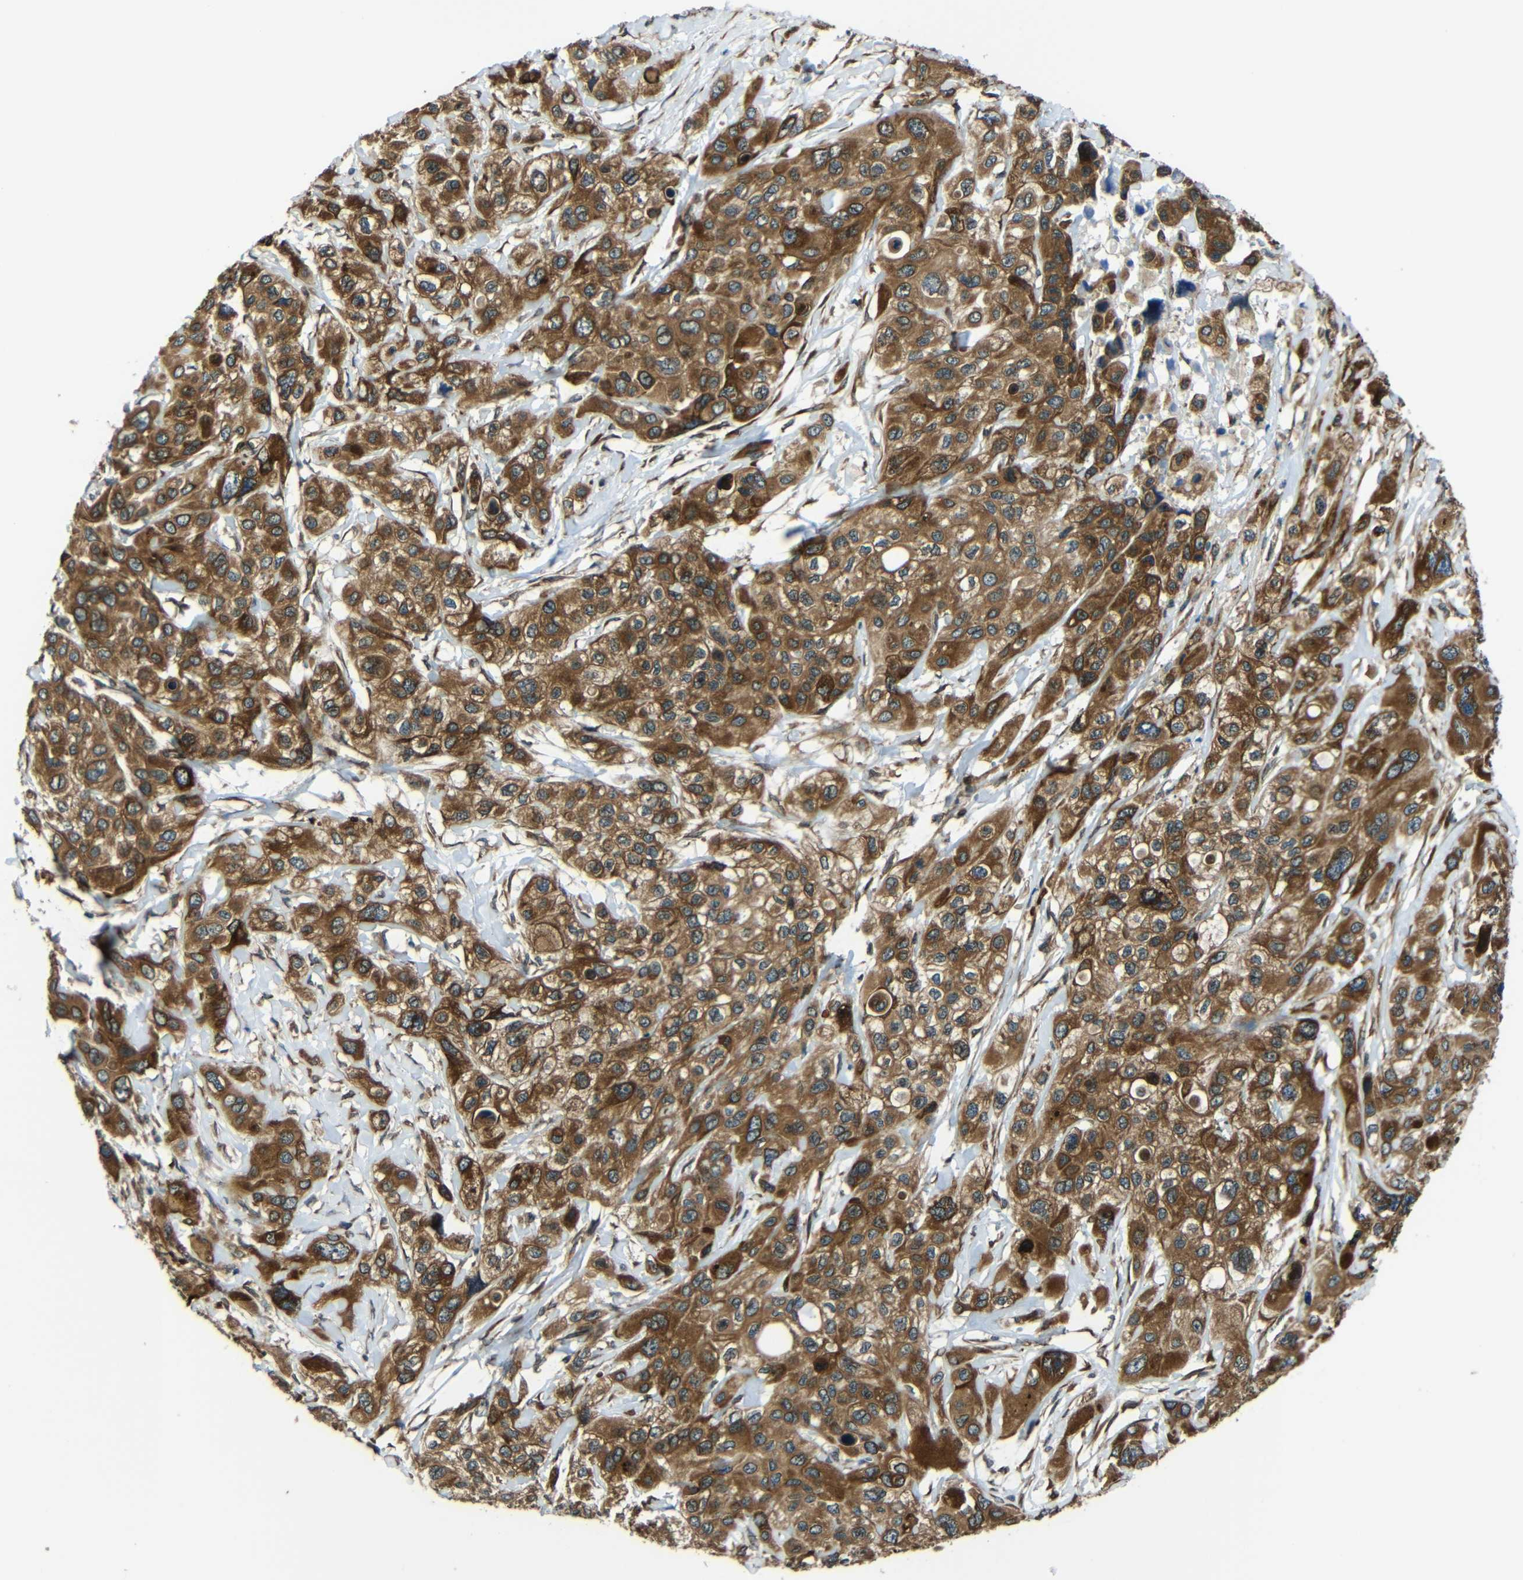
{"staining": {"intensity": "strong", "quantity": "25%-75%", "location": "cytoplasmic/membranous"}, "tissue": "pancreatic cancer", "cell_type": "Tumor cells", "image_type": "cancer", "snomed": [{"axis": "morphology", "description": "Adenocarcinoma, NOS"}, {"axis": "topography", "description": "Pancreas"}], "caption": "Approximately 25%-75% of tumor cells in human pancreatic cancer exhibit strong cytoplasmic/membranous protein positivity as visualized by brown immunohistochemical staining.", "gene": "VAPB", "patient": {"sex": "male", "age": 73}}